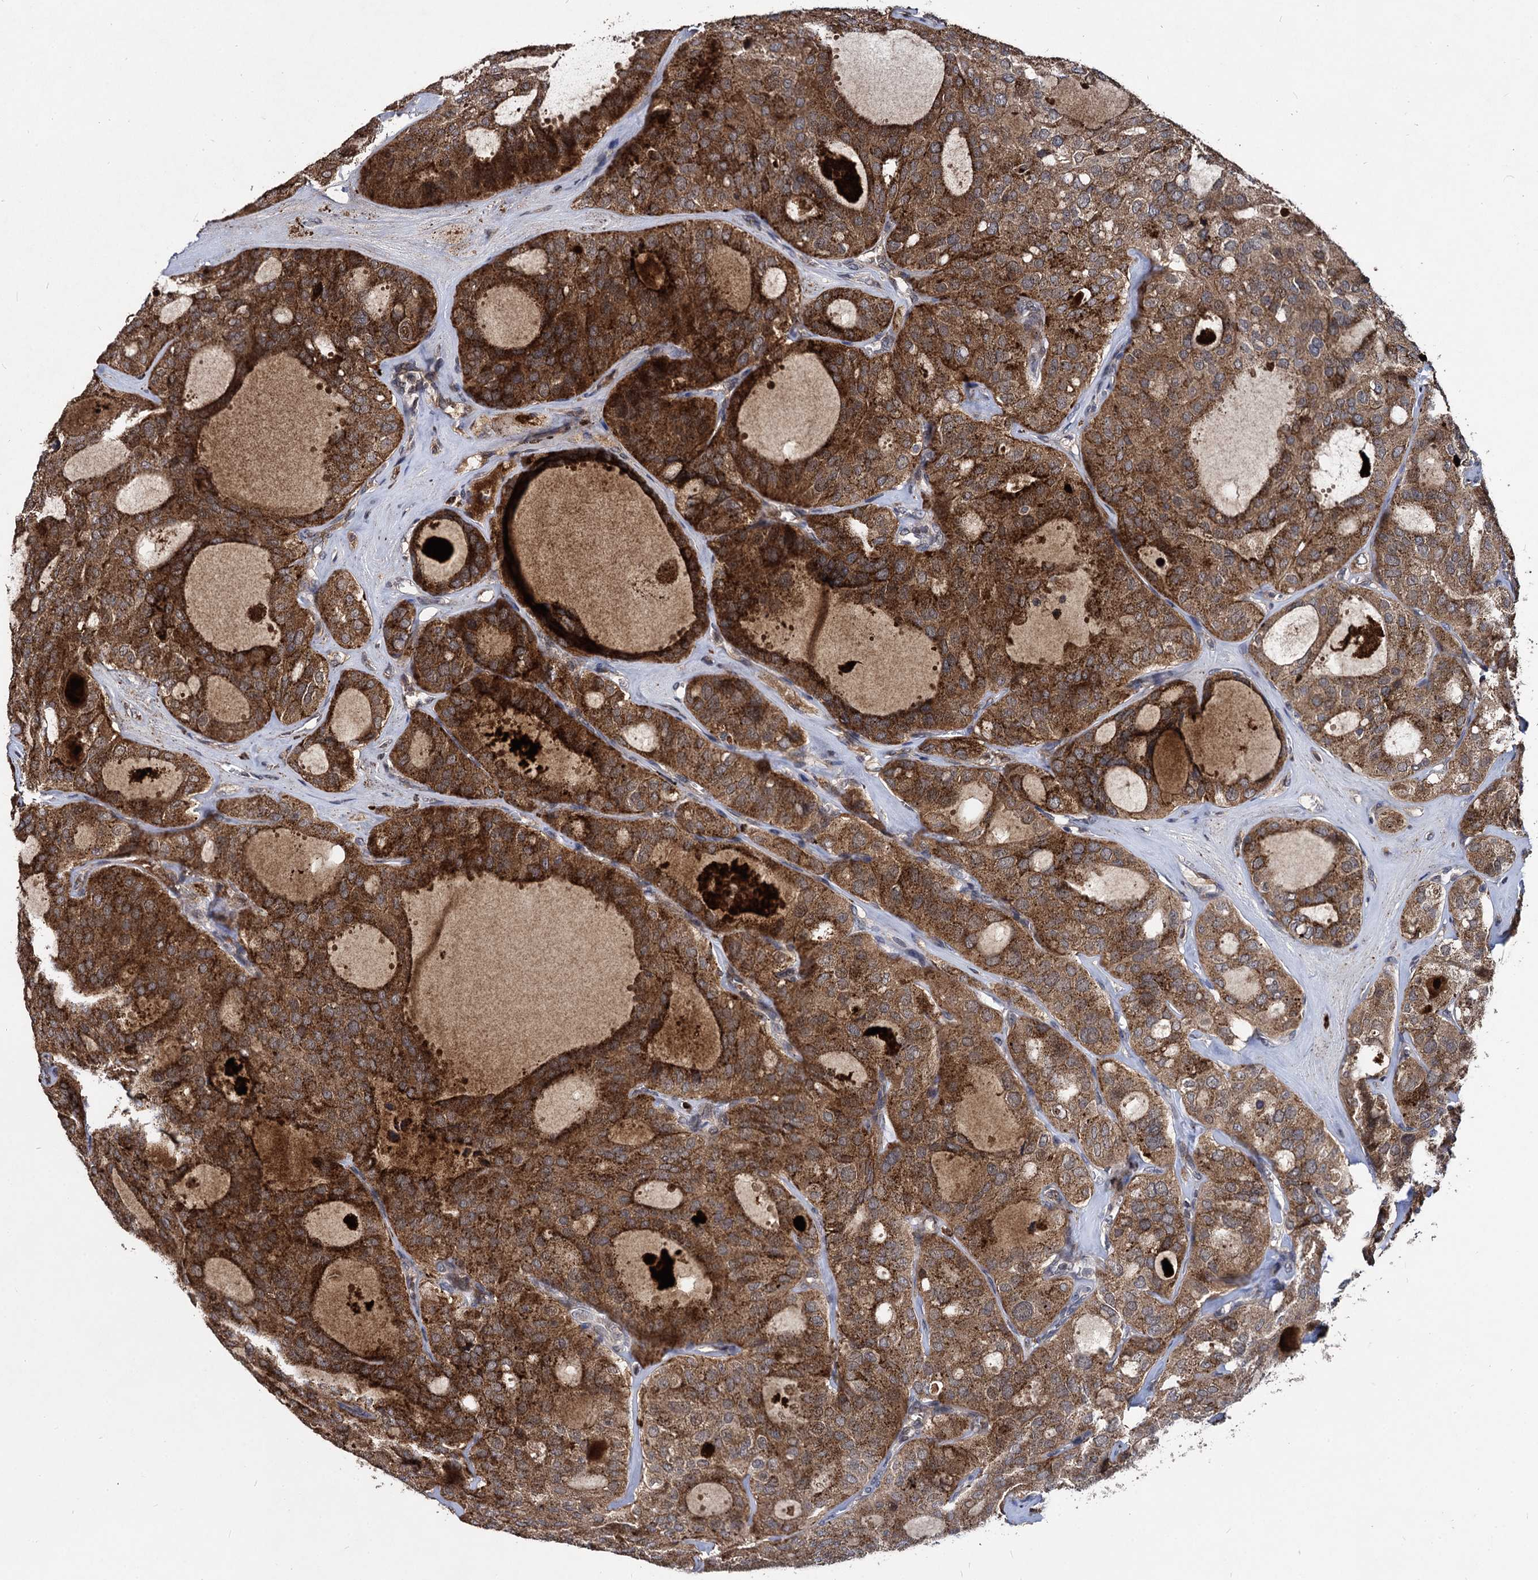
{"staining": {"intensity": "strong", "quantity": ">75%", "location": "cytoplasmic/membranous"}, "tissue": "thyroid cancer", "cell_type": "Tumor cells", "image_type": "cancer", "snomed": [{"axis": "morphology", "description": "Follicular adenoma carcinoma, NOS"}, {"axis": "topography", "description": "Thyroid gland"}], "caption": "The micrograph reveals a brown stain indicating the presence of a protein in the cytoplasmic/membranous of tumor cells in thyroid cancer. (DAB IHC with brightfield microscopy, high magnification).", "gene": "BCL2L2", "patient": {"sex": "male", "age": 75}}